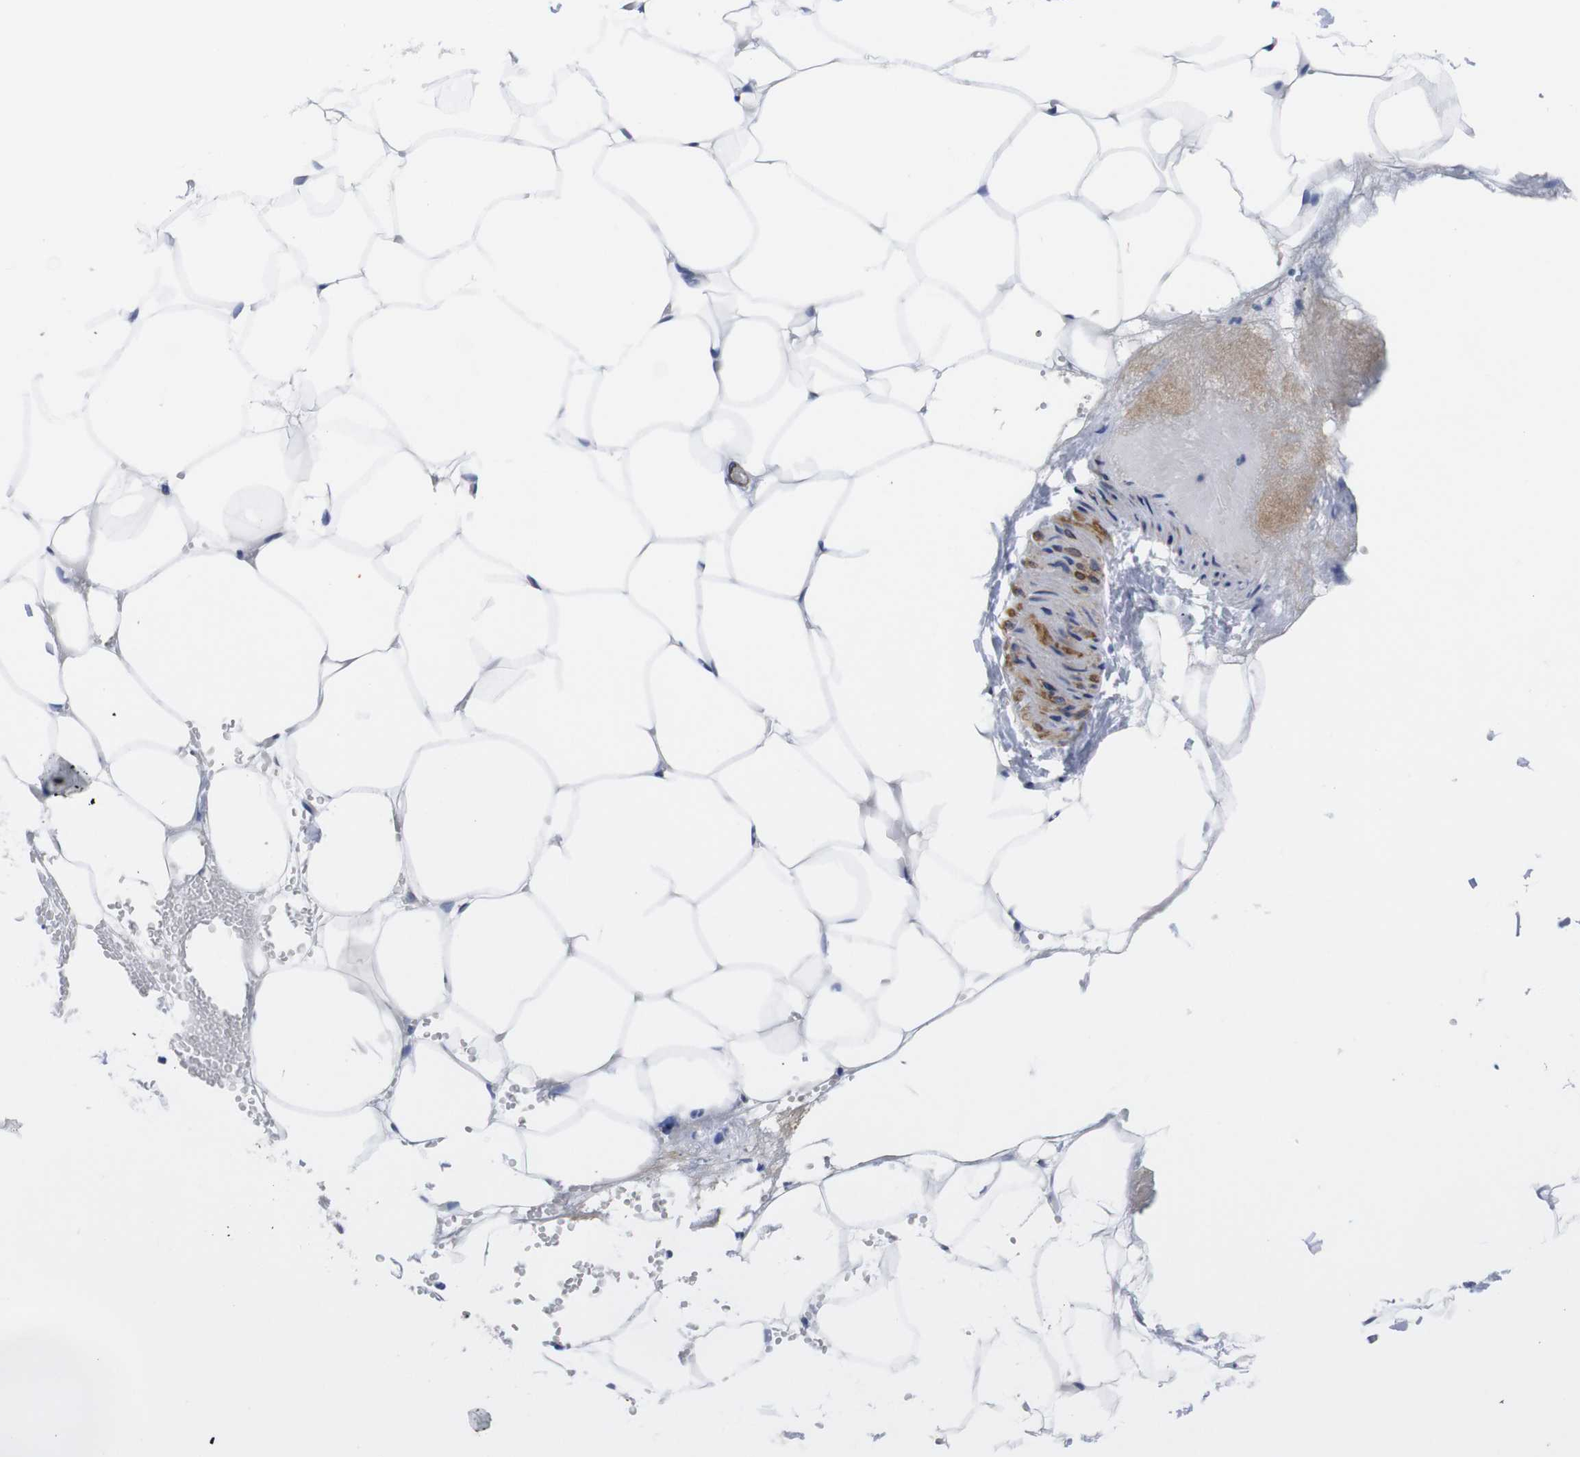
{"staining": {"intensity": "negative", "quantity": "none", "location": "none"}, "tissue": "adipose tissue", "cell_type": "Adipocytes", "image_type": "normal", "snomed": [{"axis": "morphology", "description": "Normal tissue, NOS"}, {"axis": "topography", "description": "Breast"}, {"axis": "topography", "description": "Adipose tissue"}], "caption": "This micrograph is of benign adipose tissue stained with immunohistochemistry to label a protein in brown with the nuclei are counter-stained blue. There is no staining in adipocytes. (Stains: DAB (3,3'-diaminobenzidine) immunohistochemistry (IHC) with hematoxylin counter stain, Microscopy: brightfield microscopy at high magnification).", "gene": "WNT10A", "patient": {"sex": "female", "age": 25}}